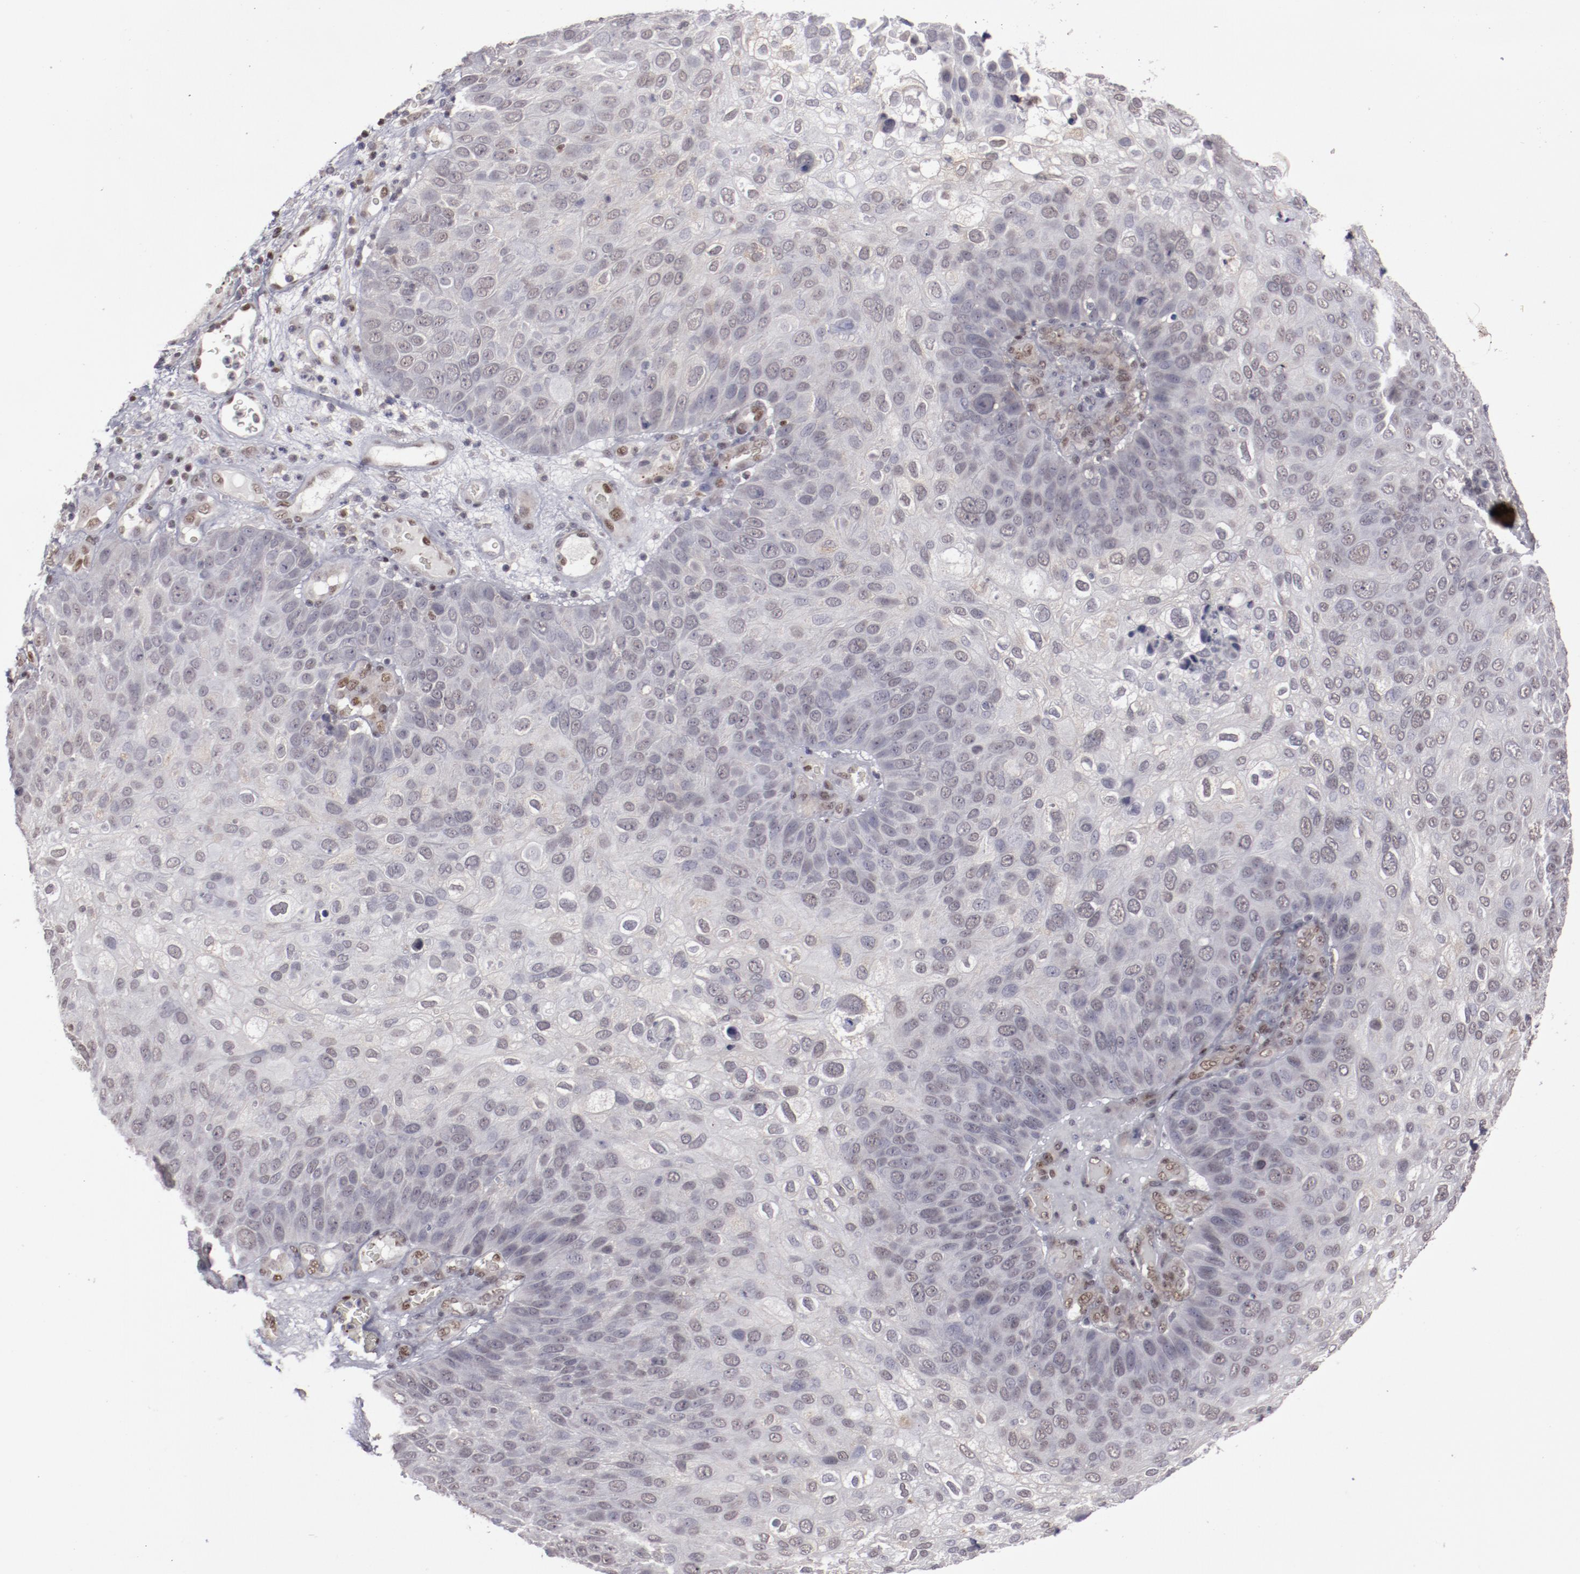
{"staining": {"intensity": "negative", "quantity": "none", "location": "none"}, "tissue": "skin cancer", "cell_type": "Tumor cells", "image_type": "cancer", "snomed": [{"axis": "morphology", "description": "Squamous cell carcinoma, NOS"}, {"axis": "topography", "description": "Skin"}], "caption": "There is no significant expression in tumor cells of skin cancer.", "gene": "LEF1", "patient": {"sex": "male", "age": 87}}